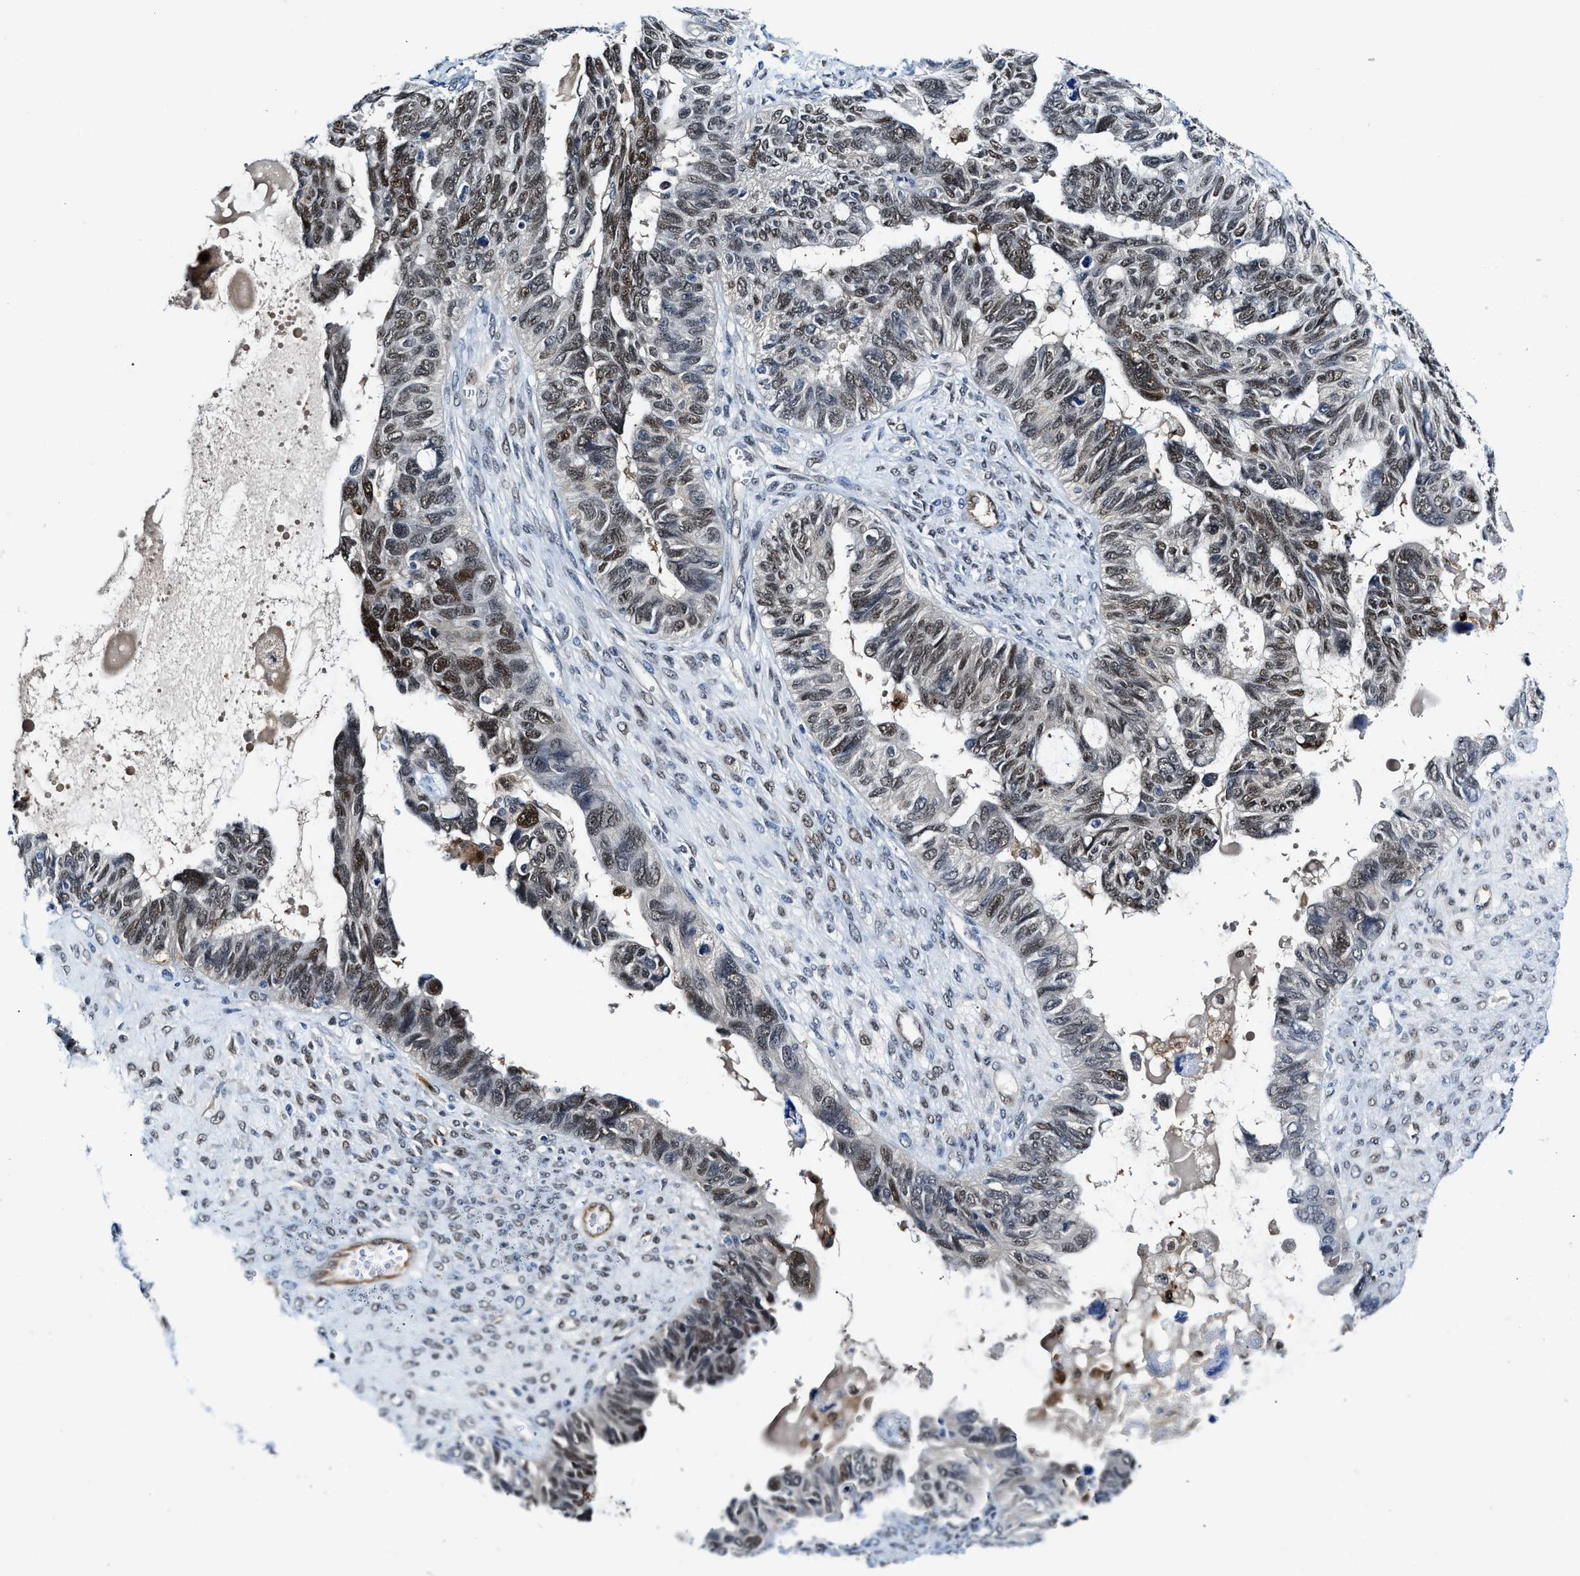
{"staining": {"intensity": "strong", "quantity": "25%-75%", "location": "nuclear"}, "tissue": "ovarian cancer", "cell_type": "Tumor cells", "image_type": "cancer", "snomed": [{"axis": "morphology", "description": "Cystadenocarcinoma, serous, NOS"}, {"axis": "topography", "description": "Ovary"}], "caption": "This histopathology image shows IHC staining of human ovarian serous cystadenocarcinoma, with high strong nuclear positivity in approximately 25%-75% of tumor cells.", "gene": "LTA4H", "patient": {"sex": "female", "age": 79}}